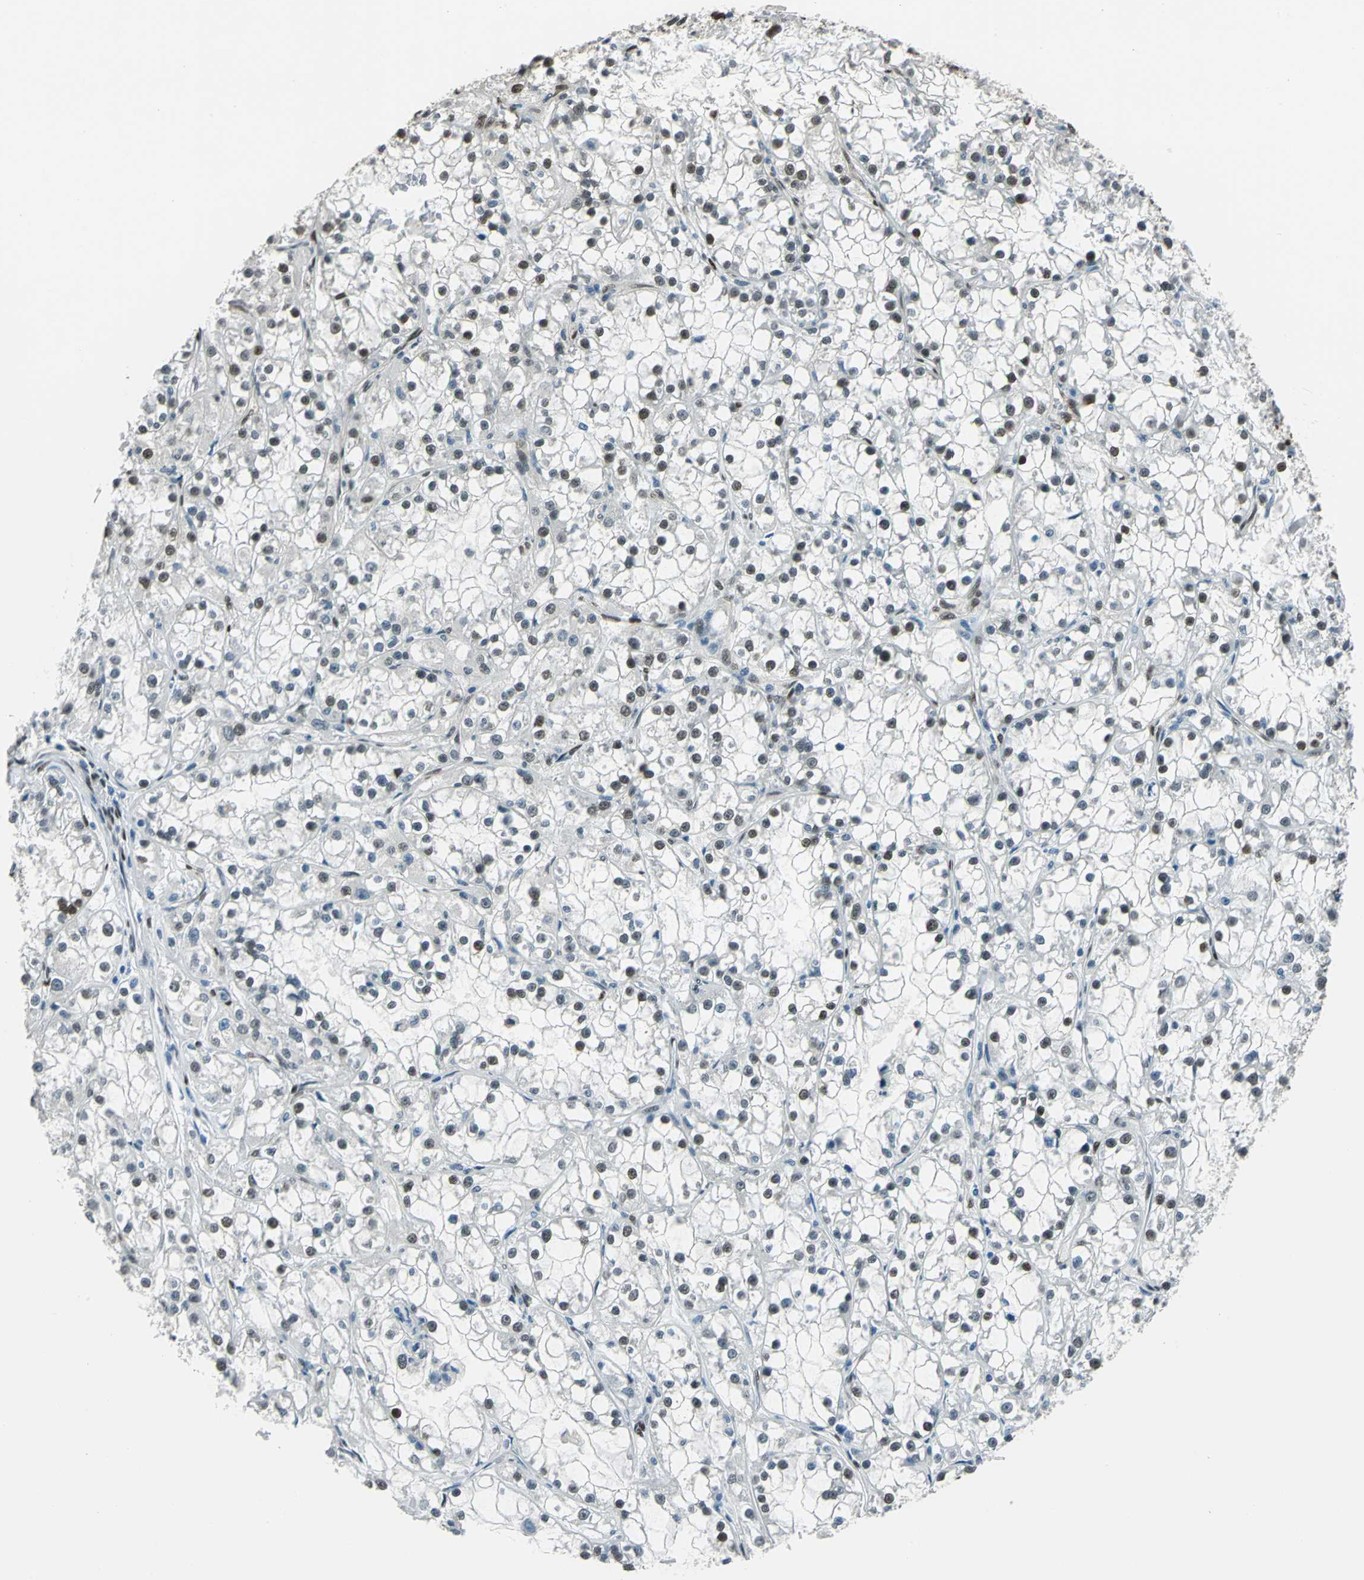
{"staining": {"intensity": "moderate", "quantity": "25%-75%", "location": "nuclear"}, "tissue": "renal cancer", "cell_type": "Tumor cells", "image_type": "cancer", "snomed": [{"axis": "morphology", "description": "Adenocarcinoma, NOS"}, {"axis": "topography", "description": "Kidney"}], "caption": "Immunohistochemical staining of adenocarcinoma (renal) reveals moderate nuclear protein staining in about 25%-75% of tumor cells.", "gene": "NFIA", "patient": {"sex": "female", "age": 52}}